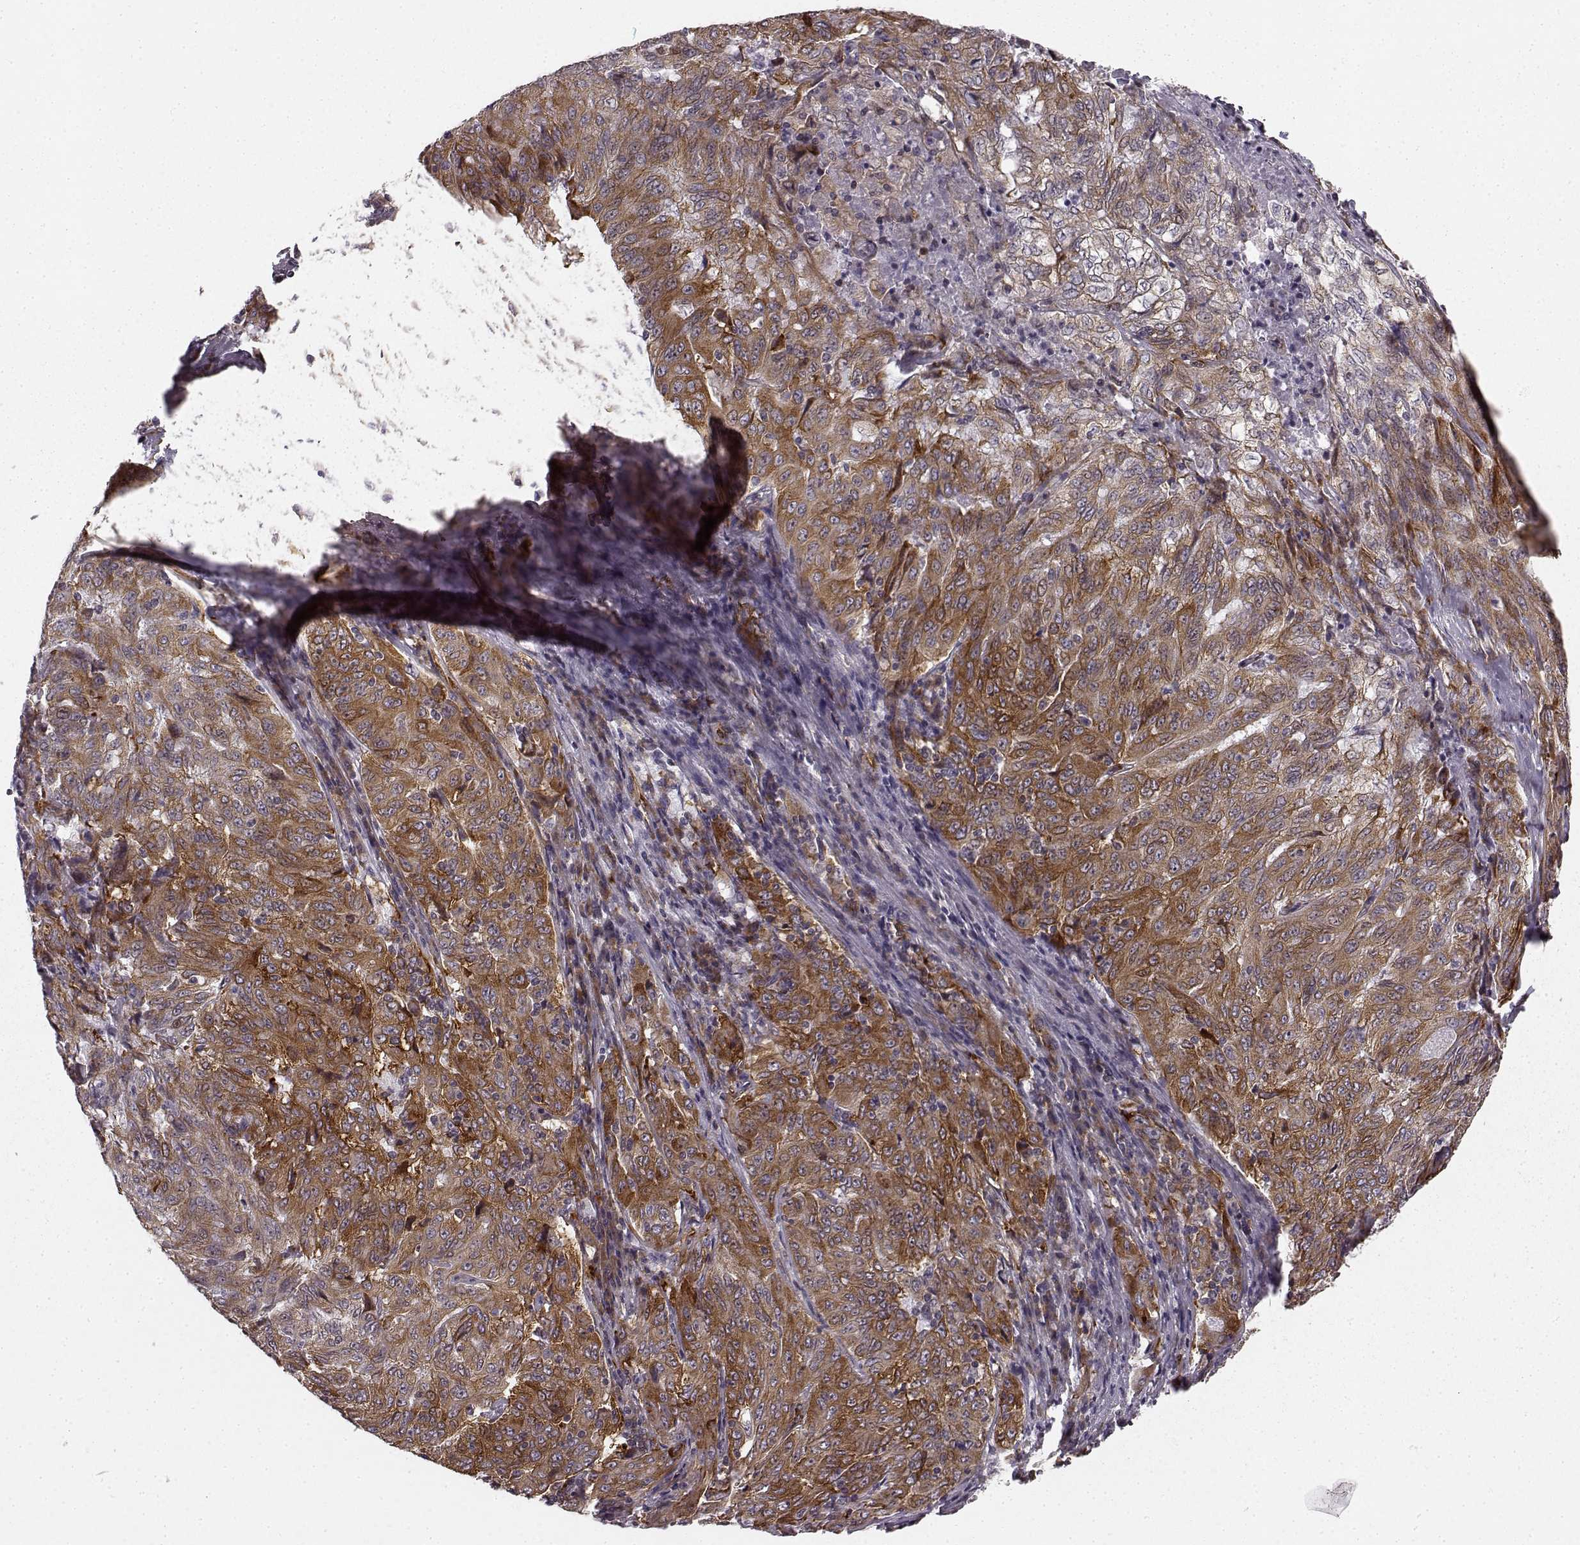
{"staining": {"intensity": "moderate", "quantity": ">75%", "location": "cytoplasmic/membranous"}, "tissue": "pancreatic cancer", "cell_type": "Tumor cells", "image_type": "cancer", "snomed": [{"axis": "morphology", "description": "Adenocarcinoma, NOS"}, {"axis": "topography", "description": "Pancreas"}], "caption": "The image shows a brown stain indicating the presence of a protein in the cytoplasmic/membranous of tumor cells in adenocarcinoma (pancreatic).", "gene": "TMEM14A", "patient": {"sex": "male", "age": 63}}